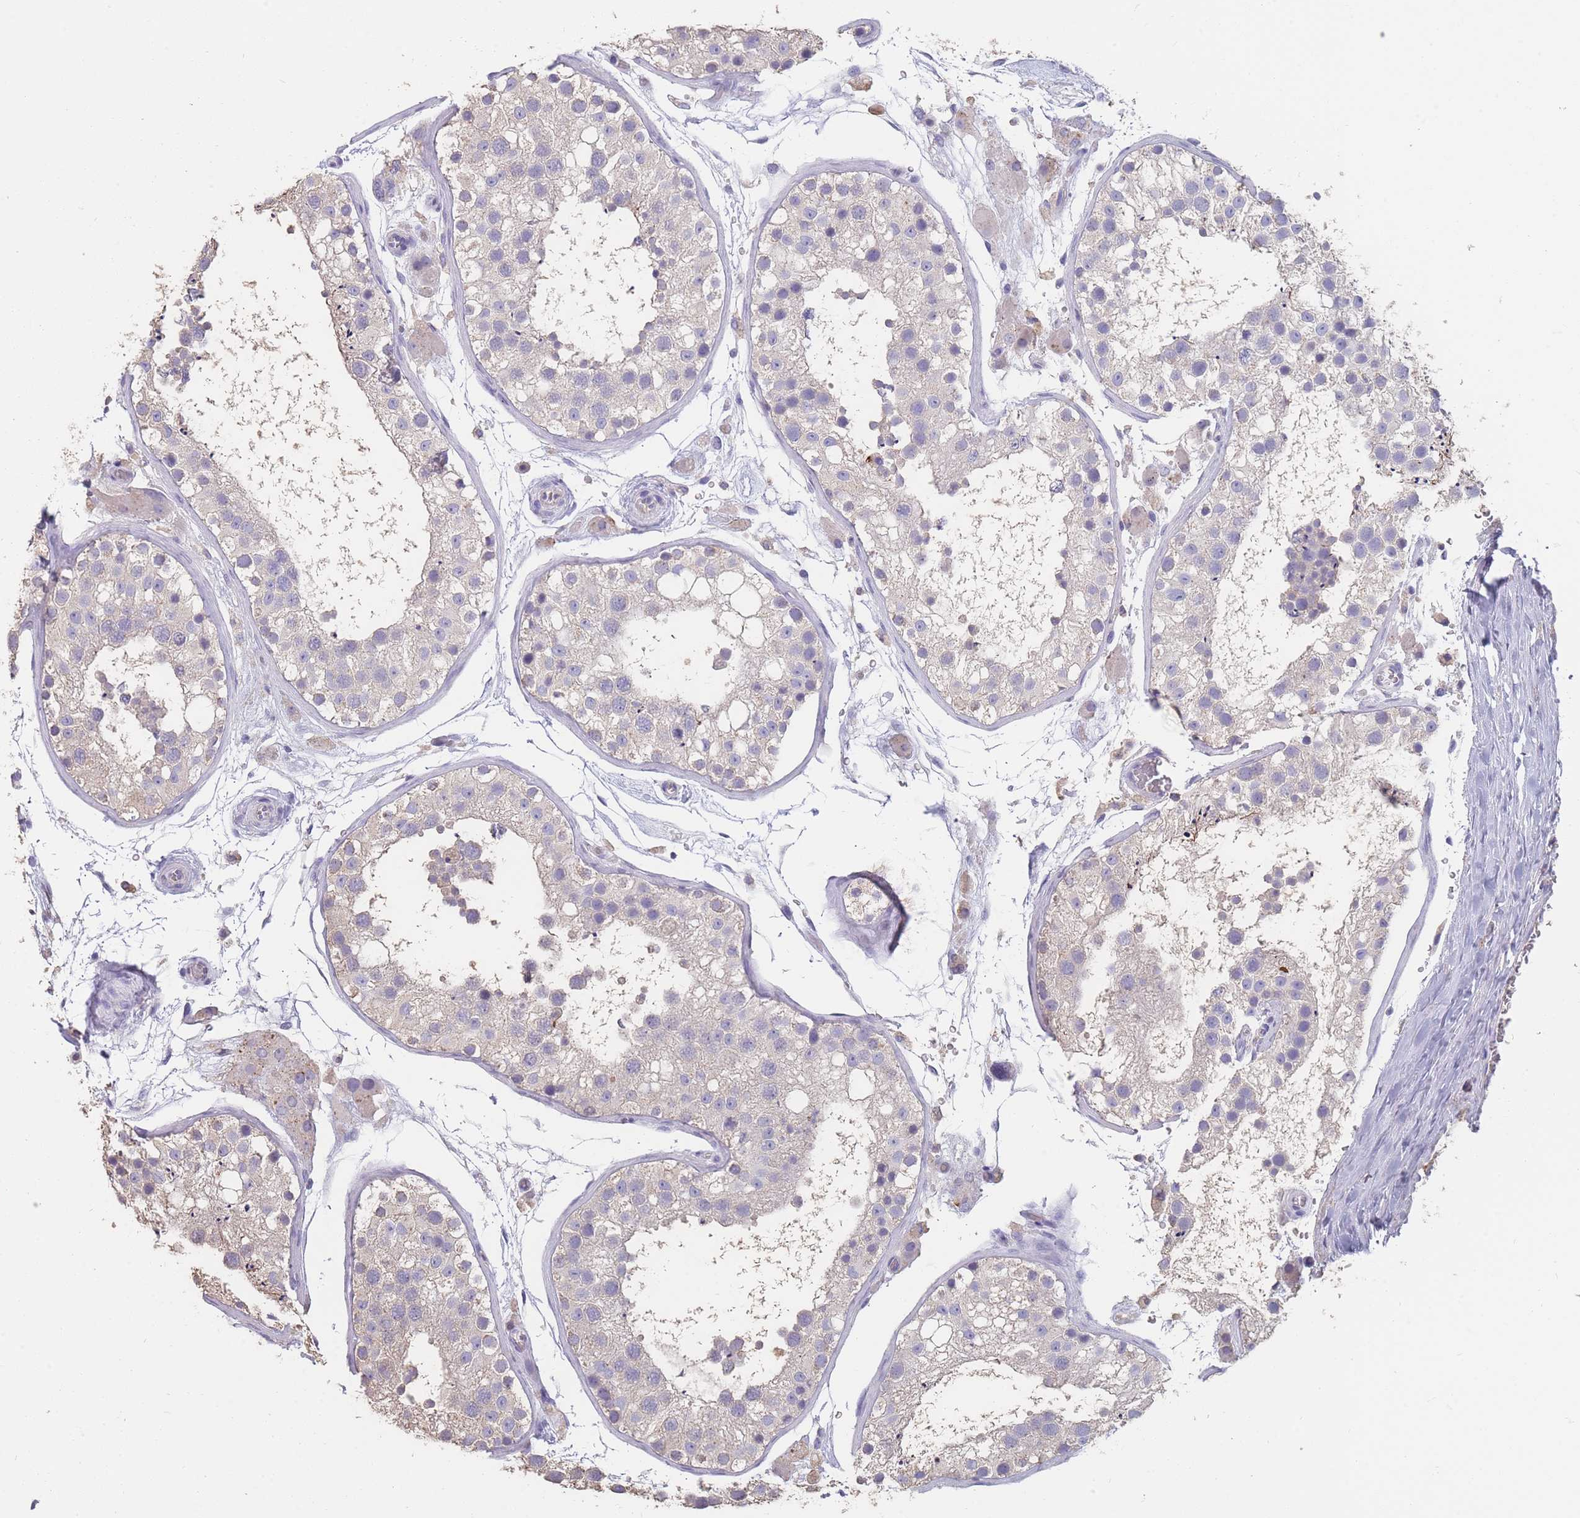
{"staining": {"intensity": "weak", "quantity": "<25%", "location": "cytoplasmic/membranous"}, "tissue": "testis", "cell_type": "Cells in seminiferous ducts", "image_type": "normal", "snomed": [{"axis": "morphology", "description": "Normal tissue, NOS"}, {"axis": "topography", "description": "Testis"}], "caption": "Cells in seminiferous ducts are negative for protein expression in unremarkable human testis. (IHC, brightfield microscopy, high magnification).", "gene": "CLEC12A", "patient": {"sex": "male", "age": 26}}